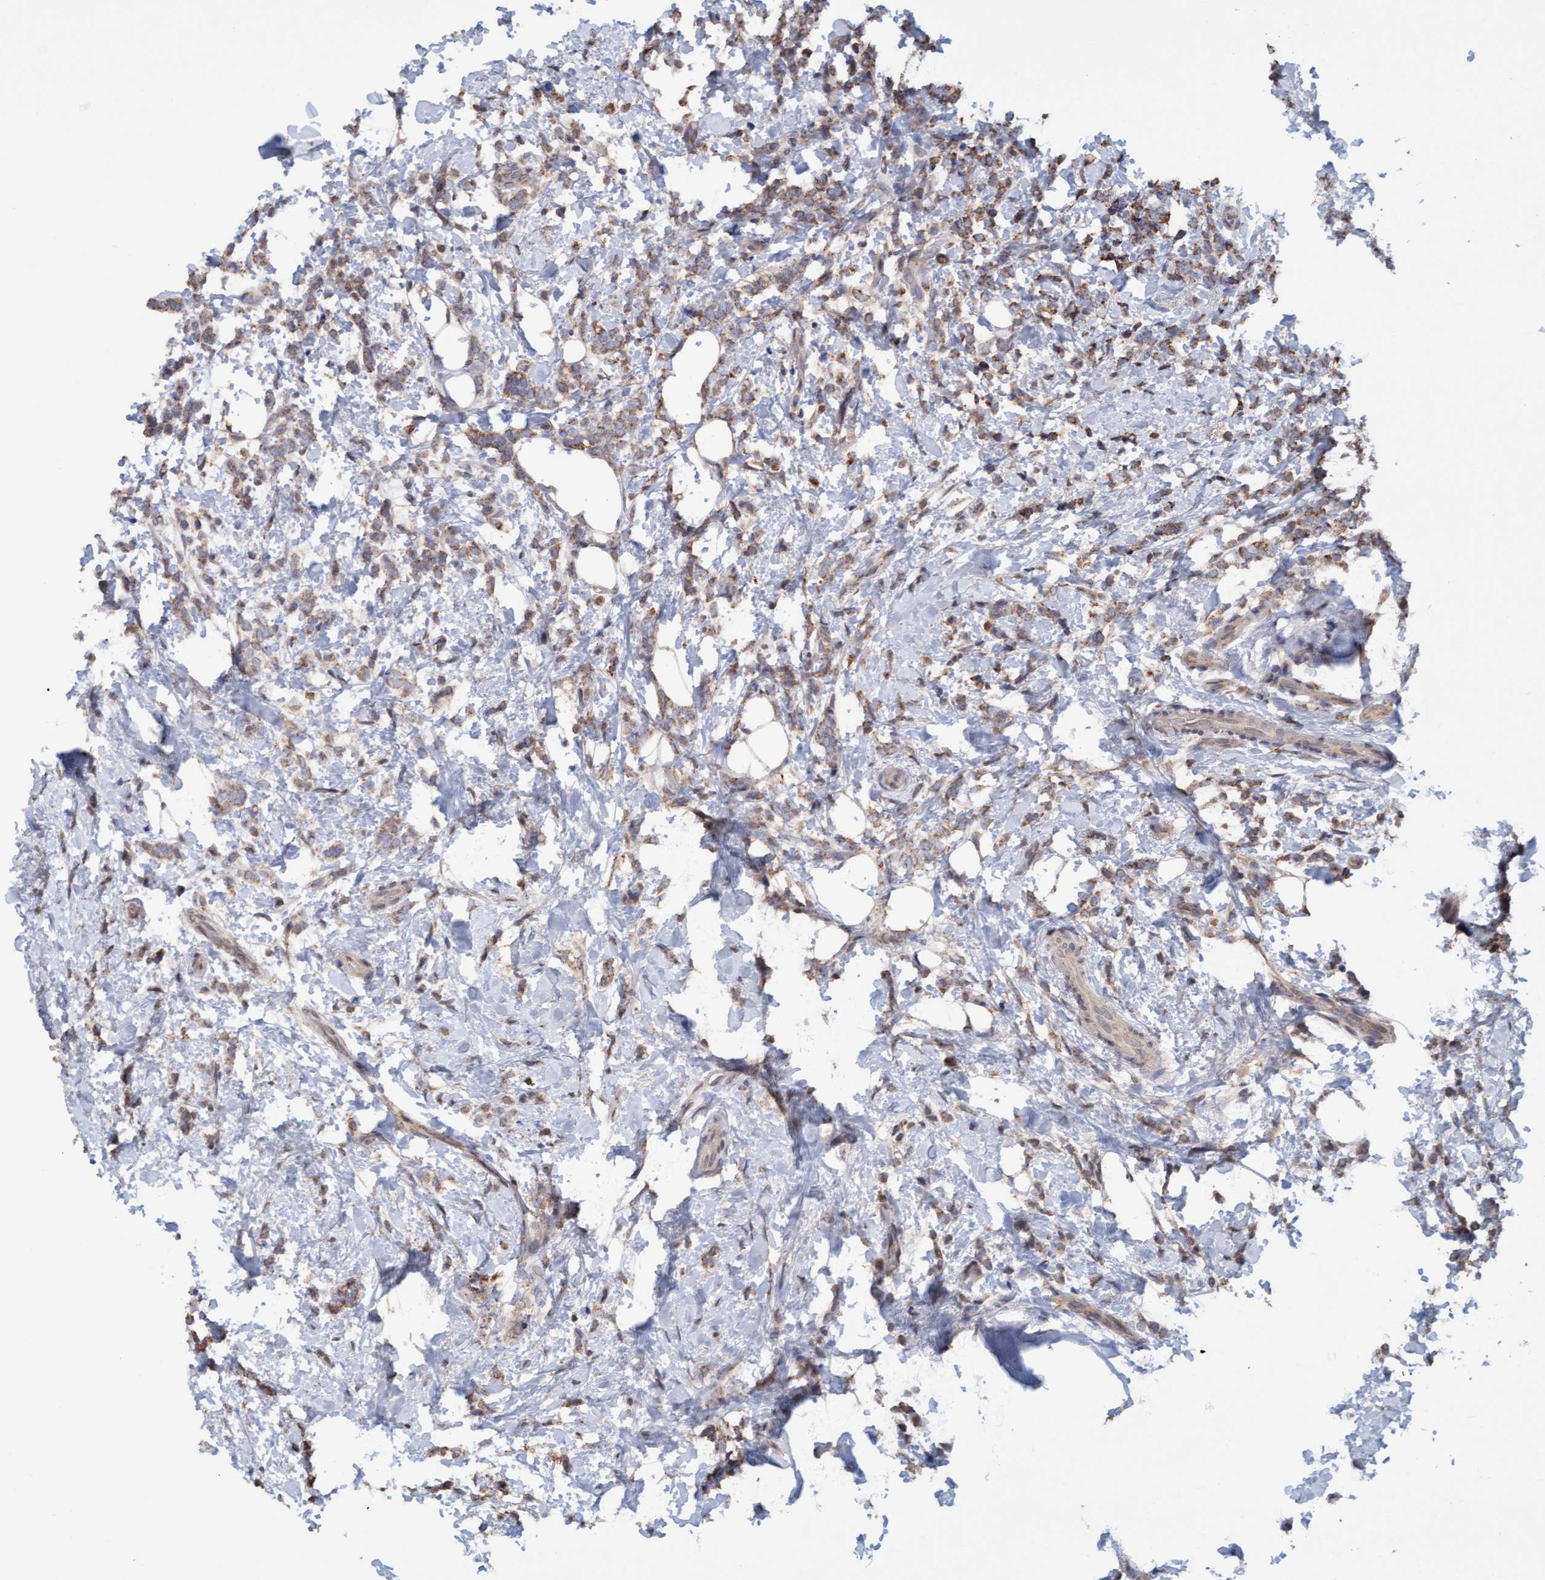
{"staining": {"intensity": "moderate", "quantity": ">75%", "location": "cytoplasmic/membranous"}, "tissue": "breast cancer", "cell_type": "Tumor cells", "image_type": "cancer", "snomed": [{"axis": "morphology", "description": "Lobular carcinoma"}, {"axis": "topography", "description": "Breast"}], "caption": "Breast lobular carcinoma was stained to show a protein in brown. There is medium levels of moderate cytoplasmic/membranous positivity in about >75% of tumor cells.", "gene": "MGLL", "patient": {"sex": "female", "age": 50}}